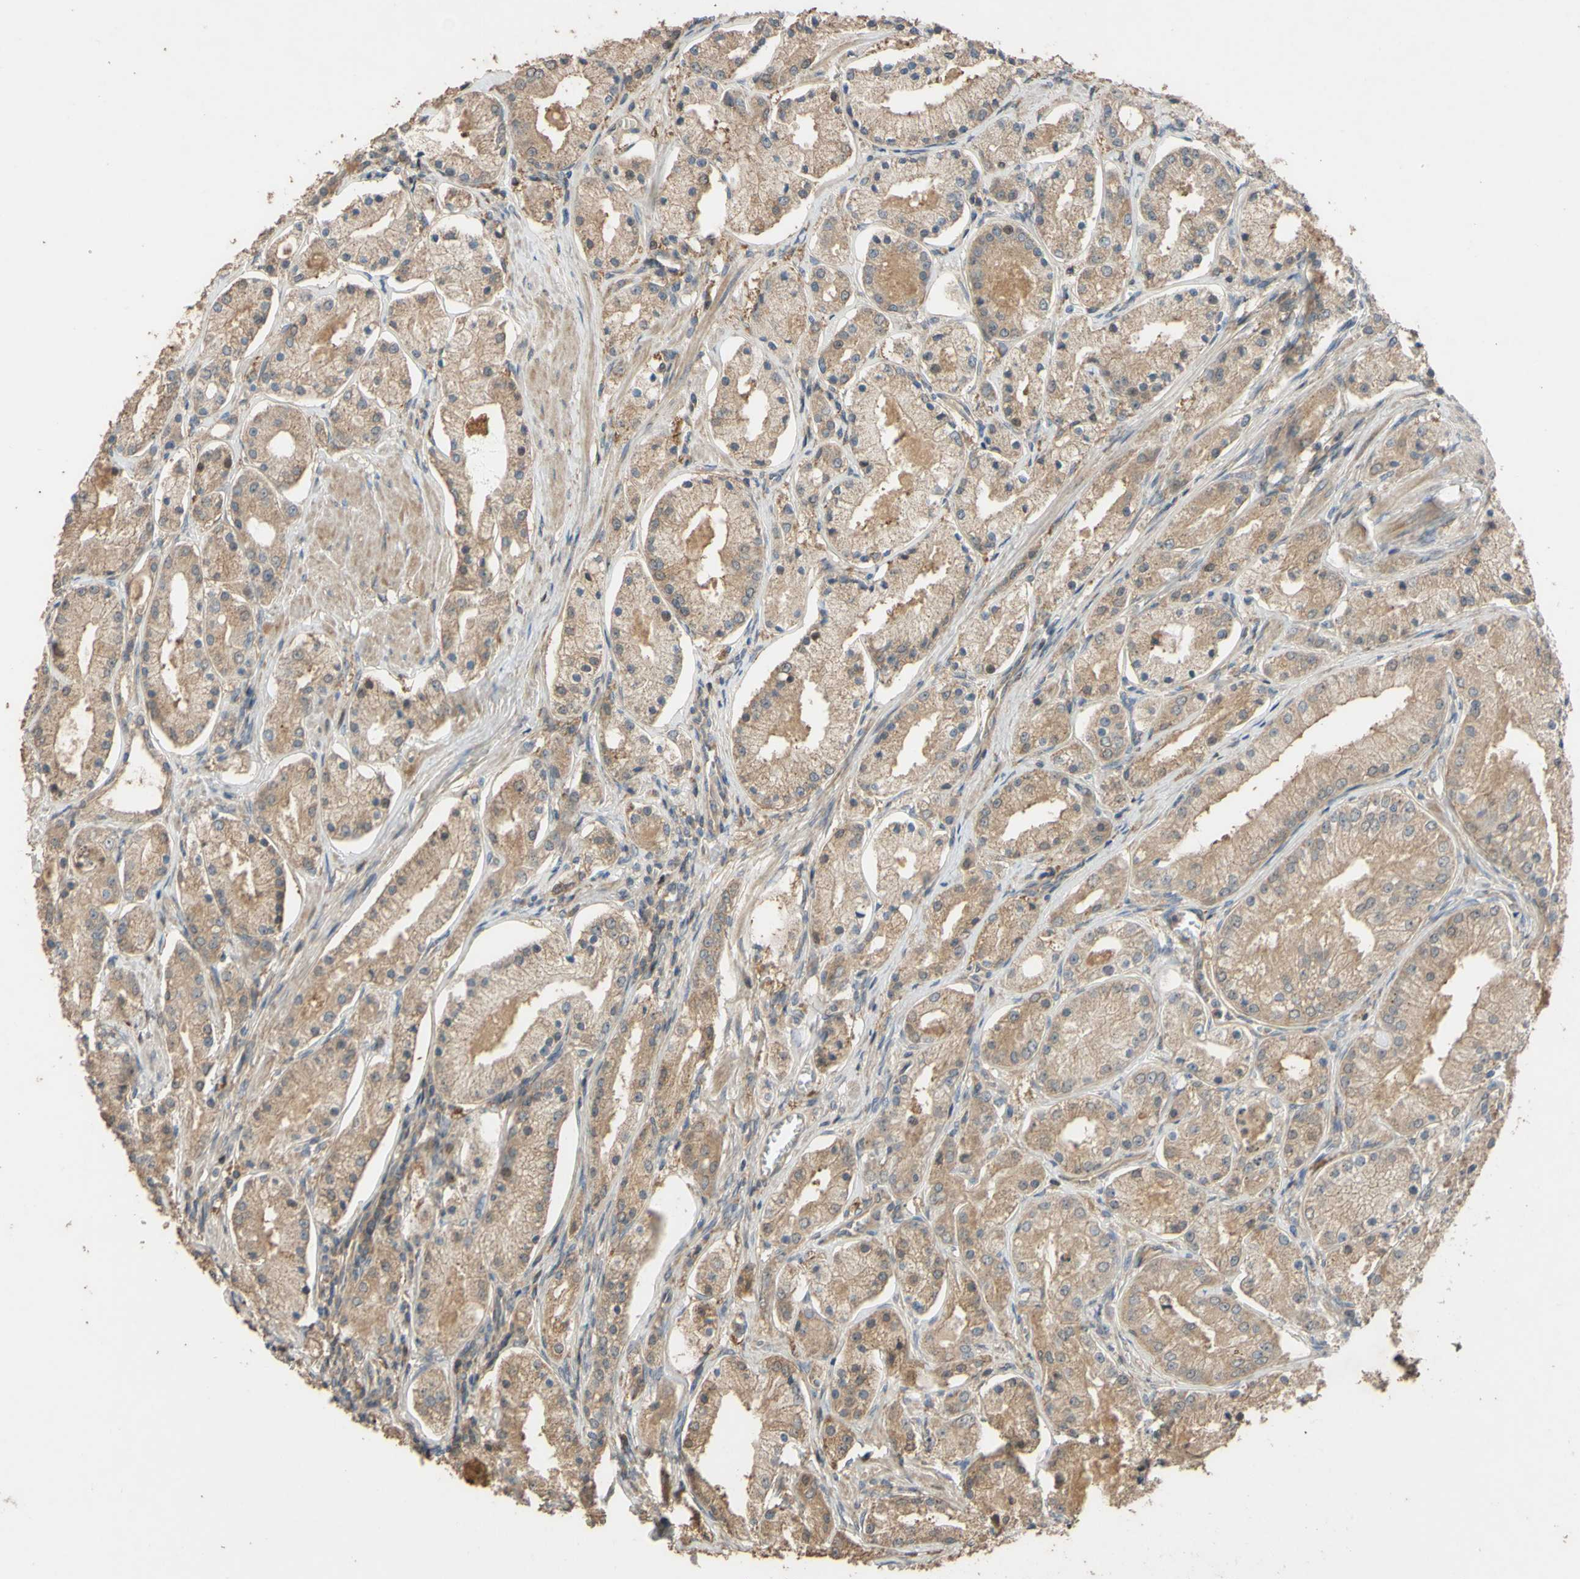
{"staining": {"intensity": "moderate", "quantity": ">75%", "location": "cytoplasmic/membranous"}, "tissue": "prostate cancer", "cell_type": "Tumor cells", "image_type": "cancer", "snomed": [{"axis": "morphology", "description": "Adenocarcinoma, High grade"}, {"axis": "topography", "description": "Prostate"}], "caption": "This is an image of immunohistochemistry (IHC) staining of prostate cancer, which shows moderate positivity in the cytoplasmic/membranous of tumor cells.", "gene": "SHROOM4", "patient": {"sex": "male", "age": 66}}